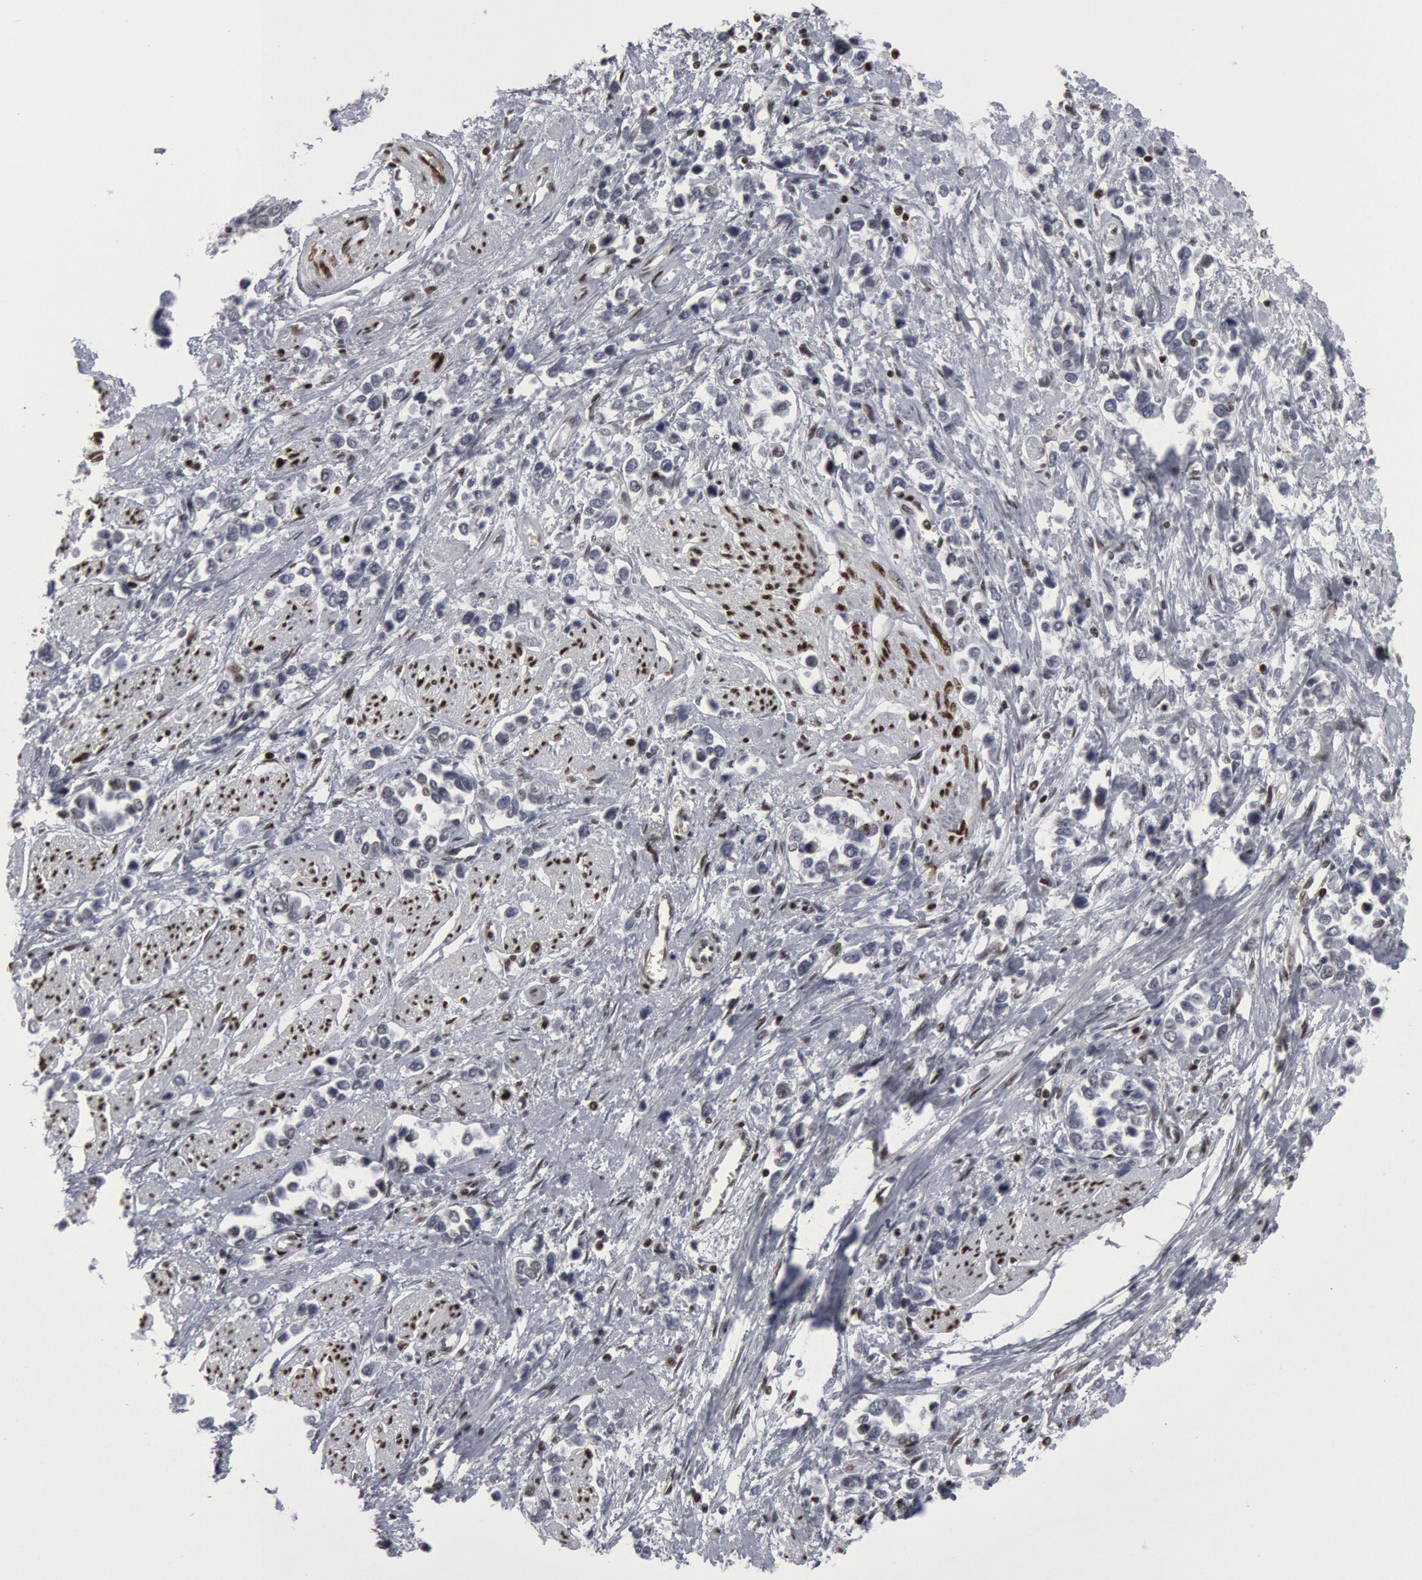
{"staining": {"intensity": "negative", "quantity": "none", "location": "none"}, "tissue": "stomach cancer", "cell_type": "Tumor cells", "image_type": "cancer", "snomed": [{"axis": "morphology", "description": "Adenocarcinoma, NOS"}, {"axis": "topography", "description": "Stomach, upper"}], "caption": "The immunohistochemistry (IHC) photomicrograph has no significant staining in tumor cells of adenocarcinoma (stomach) tissue. (Brightfield microscopy of DAB IHC at high magnification).", "gene": "MECP2", "patient": {"sex": "male", "age": 76}}